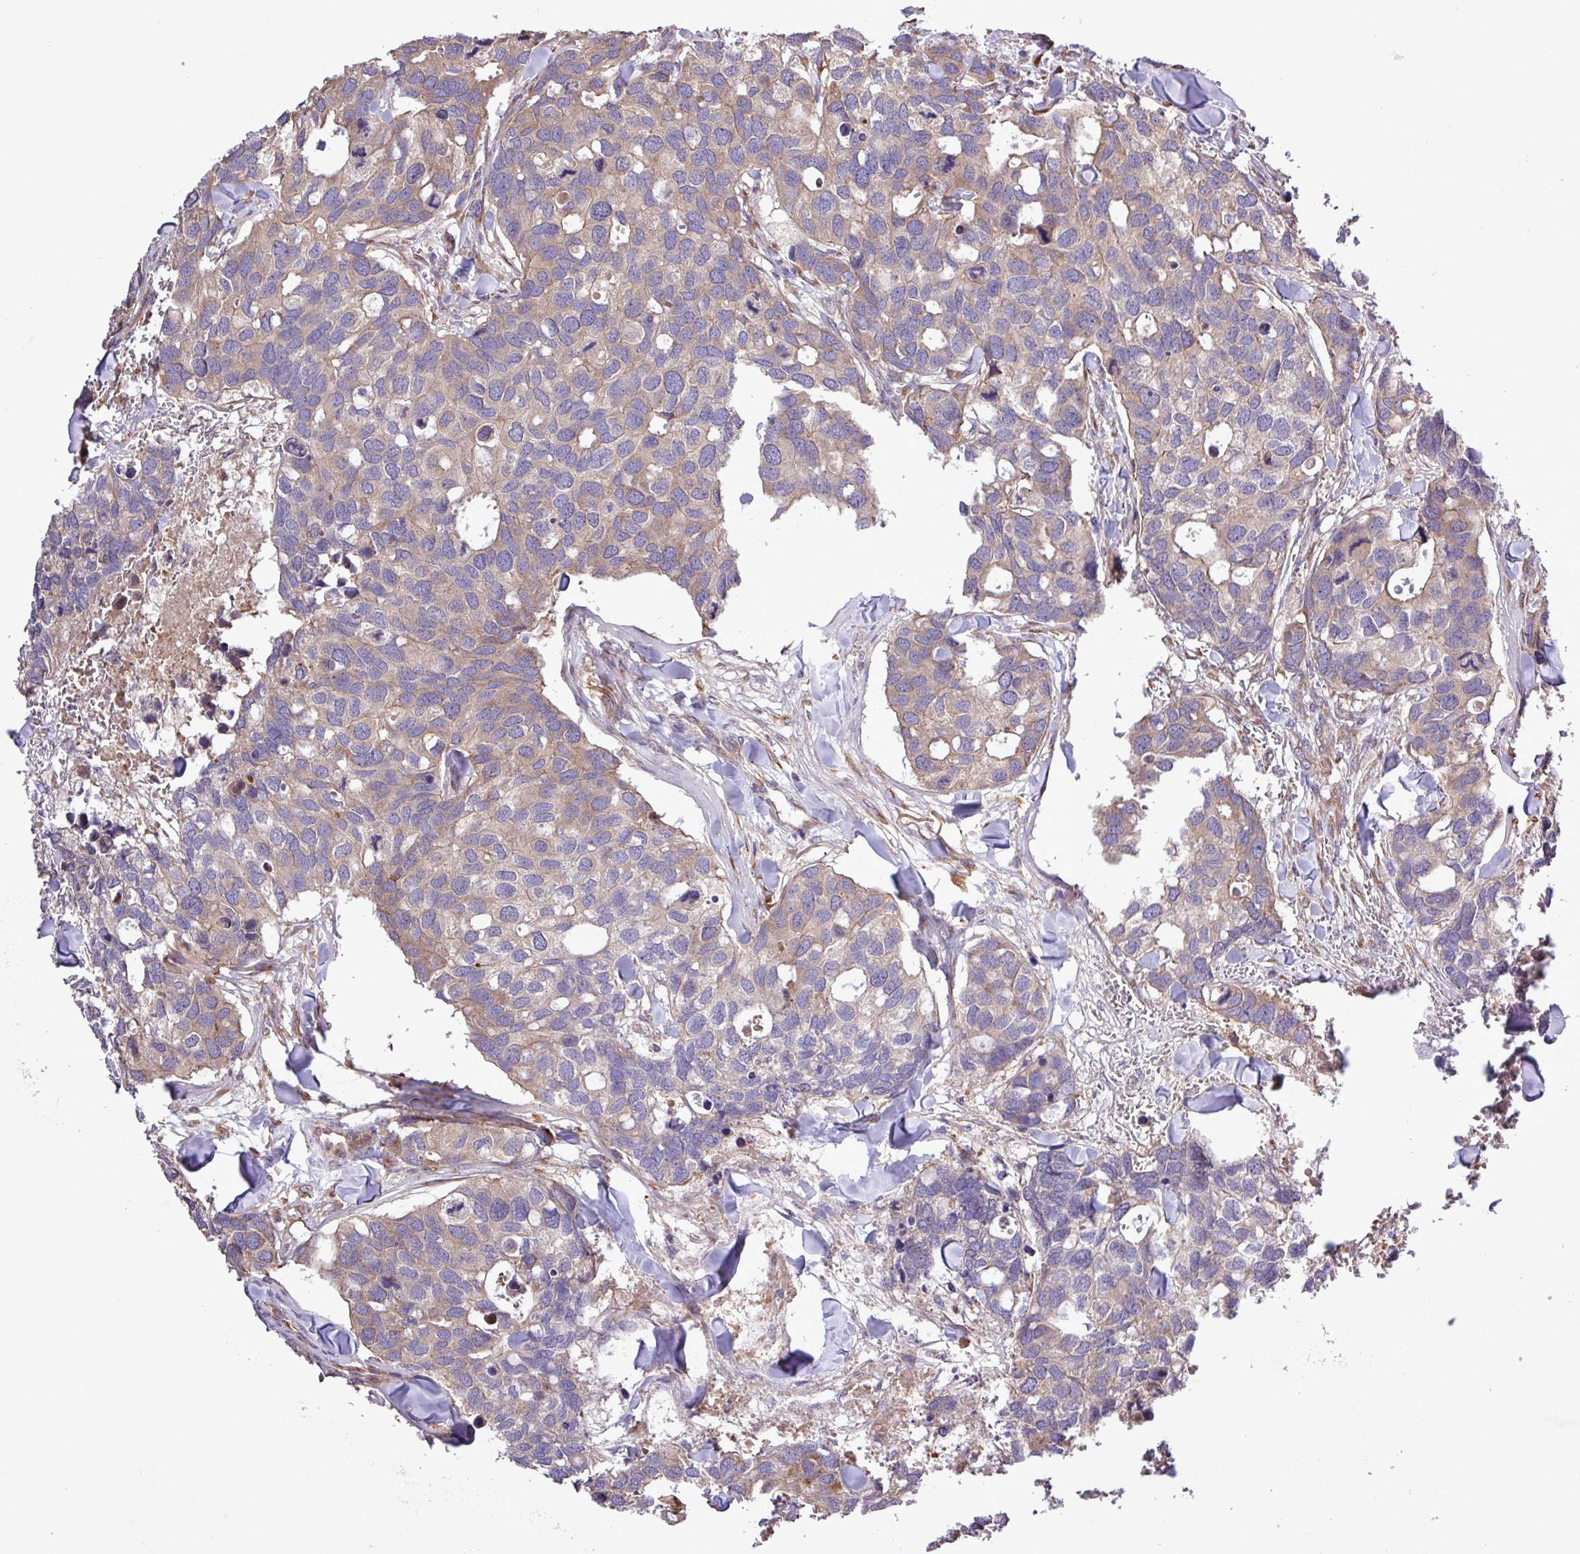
{"staining": {"intensity": "weak", "quantity": "<25%", "location": "cytoplasmic/membranous"}, "tissue": "breast cancer", "cell_type": "Tumor cells", "image_type": "cancer", "snomed": [{"axis": "morphology", "description": "Duct carcinoma"}, {"axis": "topography", "description": "Breast"}], "caption": "Breast invasive ductal carcinoma was stained to show a protein in brown. There is no significant positivity in tumor cells.", "gene": "MEGF6", "patient": {"sex": "female", "age": 83}}